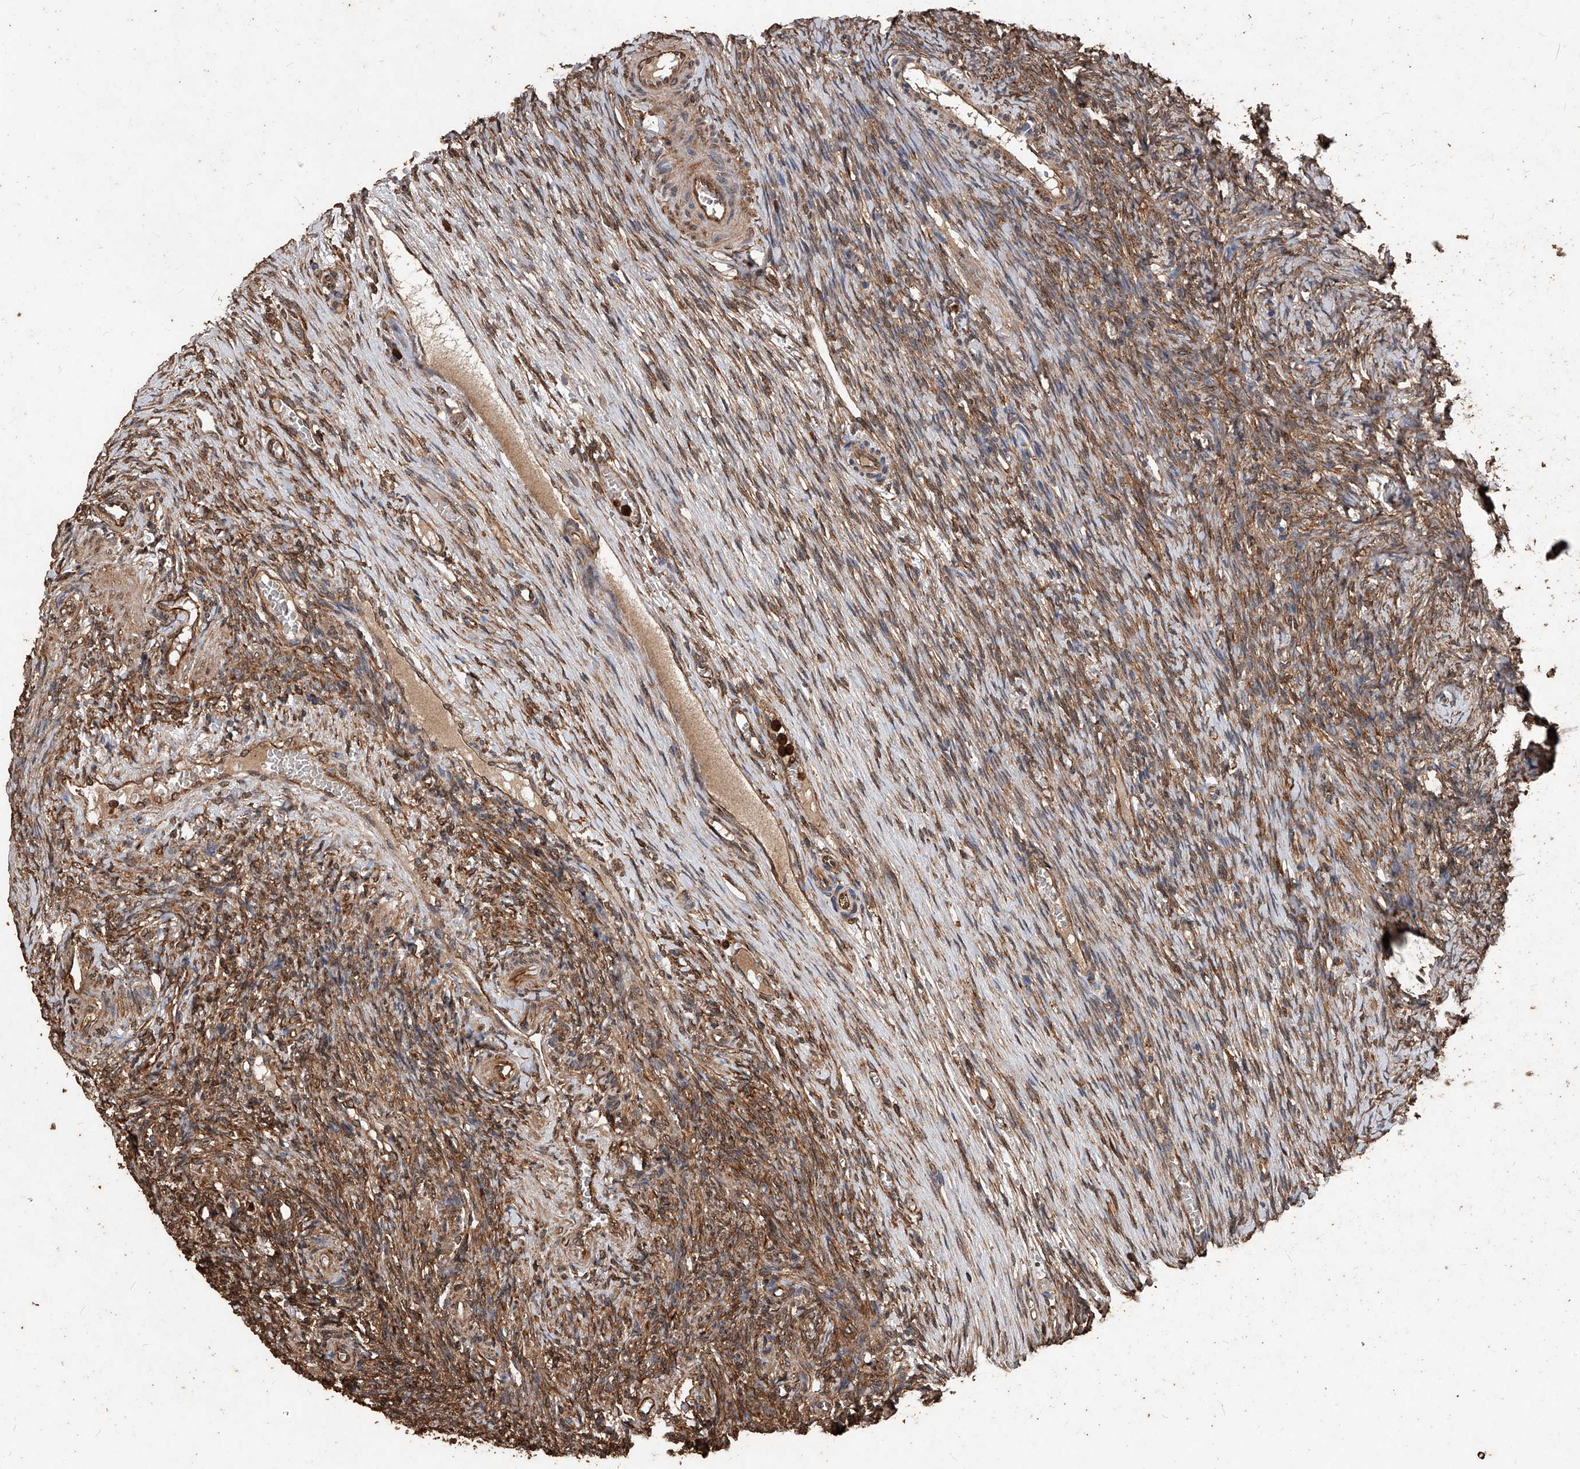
{"staining": {"intensity": "moderate", "quantity": ">75%", "location": "cytoplasmic/membranous"}, "tissue": "ovary", "cell_type": "Ovarian stroma cells", "image_type": "normal", "snomed": [{"axis": "morphology", "description": "Adenocarcinoma, NOS"}, {"axis": "topography", "description": "Endometrium"}], "caption": "Brown immunohistochemical staining in normal human ovary reveals moderate cytoplasmic/membranous positivity in about >75% of ovarian stroma cells.", "gene": "UCP2", "patient": {"sex": "female", "age": 32}}